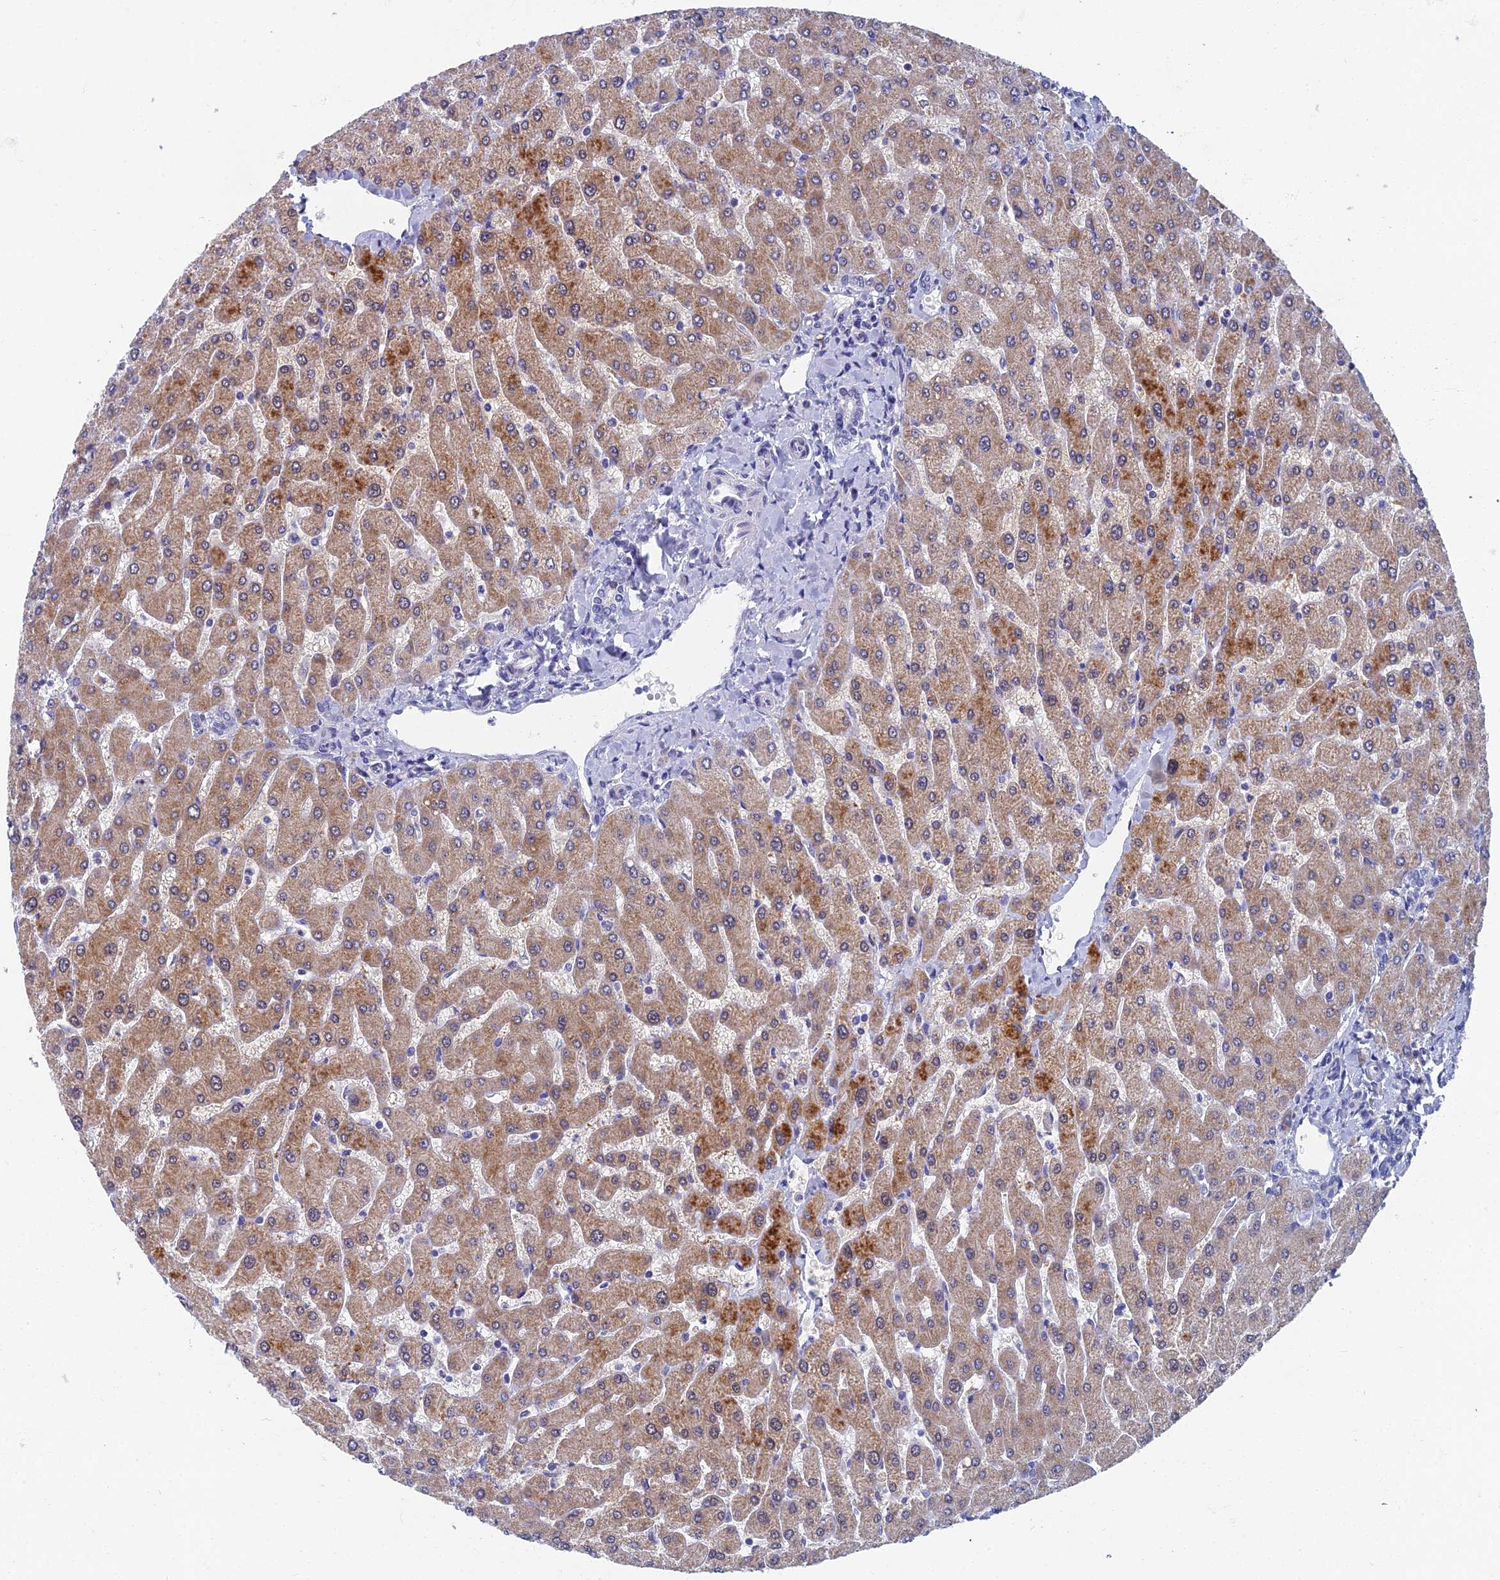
{"staining": {"intensity": "negative", "quantity": "none", "location": "none"}, "tissue": "liver", "cell_type": "Cholangiocytes", "image_type": "normal", "snomed": [{"axis": "morphology", "description": "Normal tissue, NOS"}, {"axis": "topography", "description": "Liver"}], "caption": "Human liver stained for a protein using IHC exhibits no staining in cholangiocytes.", "gene": "SPIN4", "patient": {"sex": "male", "age": 55}}